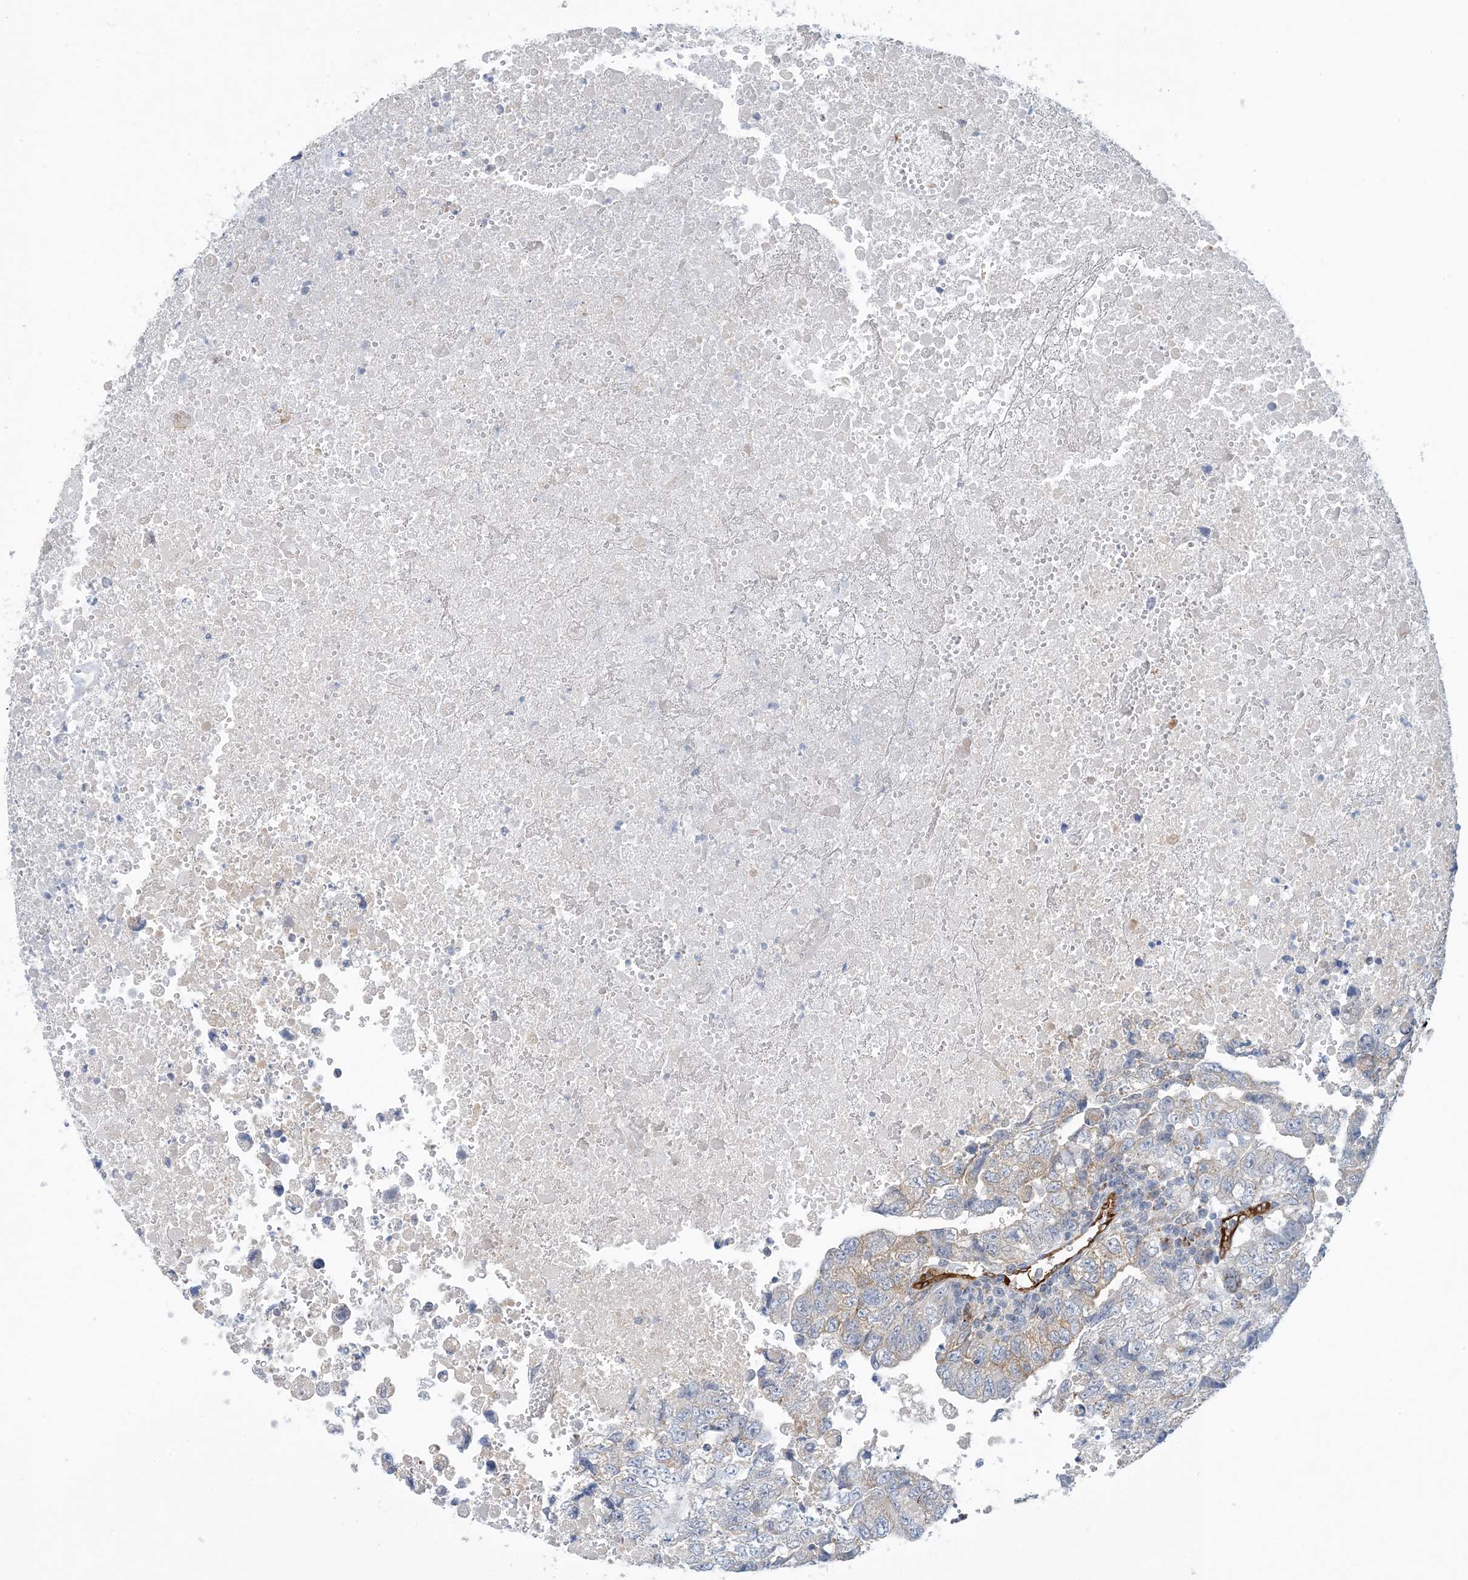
{"staining": {"intensity": "weak", "quantity": "25%-75%", "location": "cytoplasmic/membranous"}, "tissue": "testis cancer", "cell_type": "Tumor cells", "image_type": "cancer", "snomed": [{"axis": "morphology", "description": "Carcinoma, Embryonal, NOS"}, {"axis": "topography", "description": "Testis"}], "caption": "Immunohistochemical staining of human embryonal carcinoma (testis) displays low levels of weak cytoplasmic/membranous positivity in approximately 25%-75% of tumor cells. (IHC, brightfield microscopy, high magnification).", "gene": "EIF2A", "patient": {"sex": "male", "age": 37}}